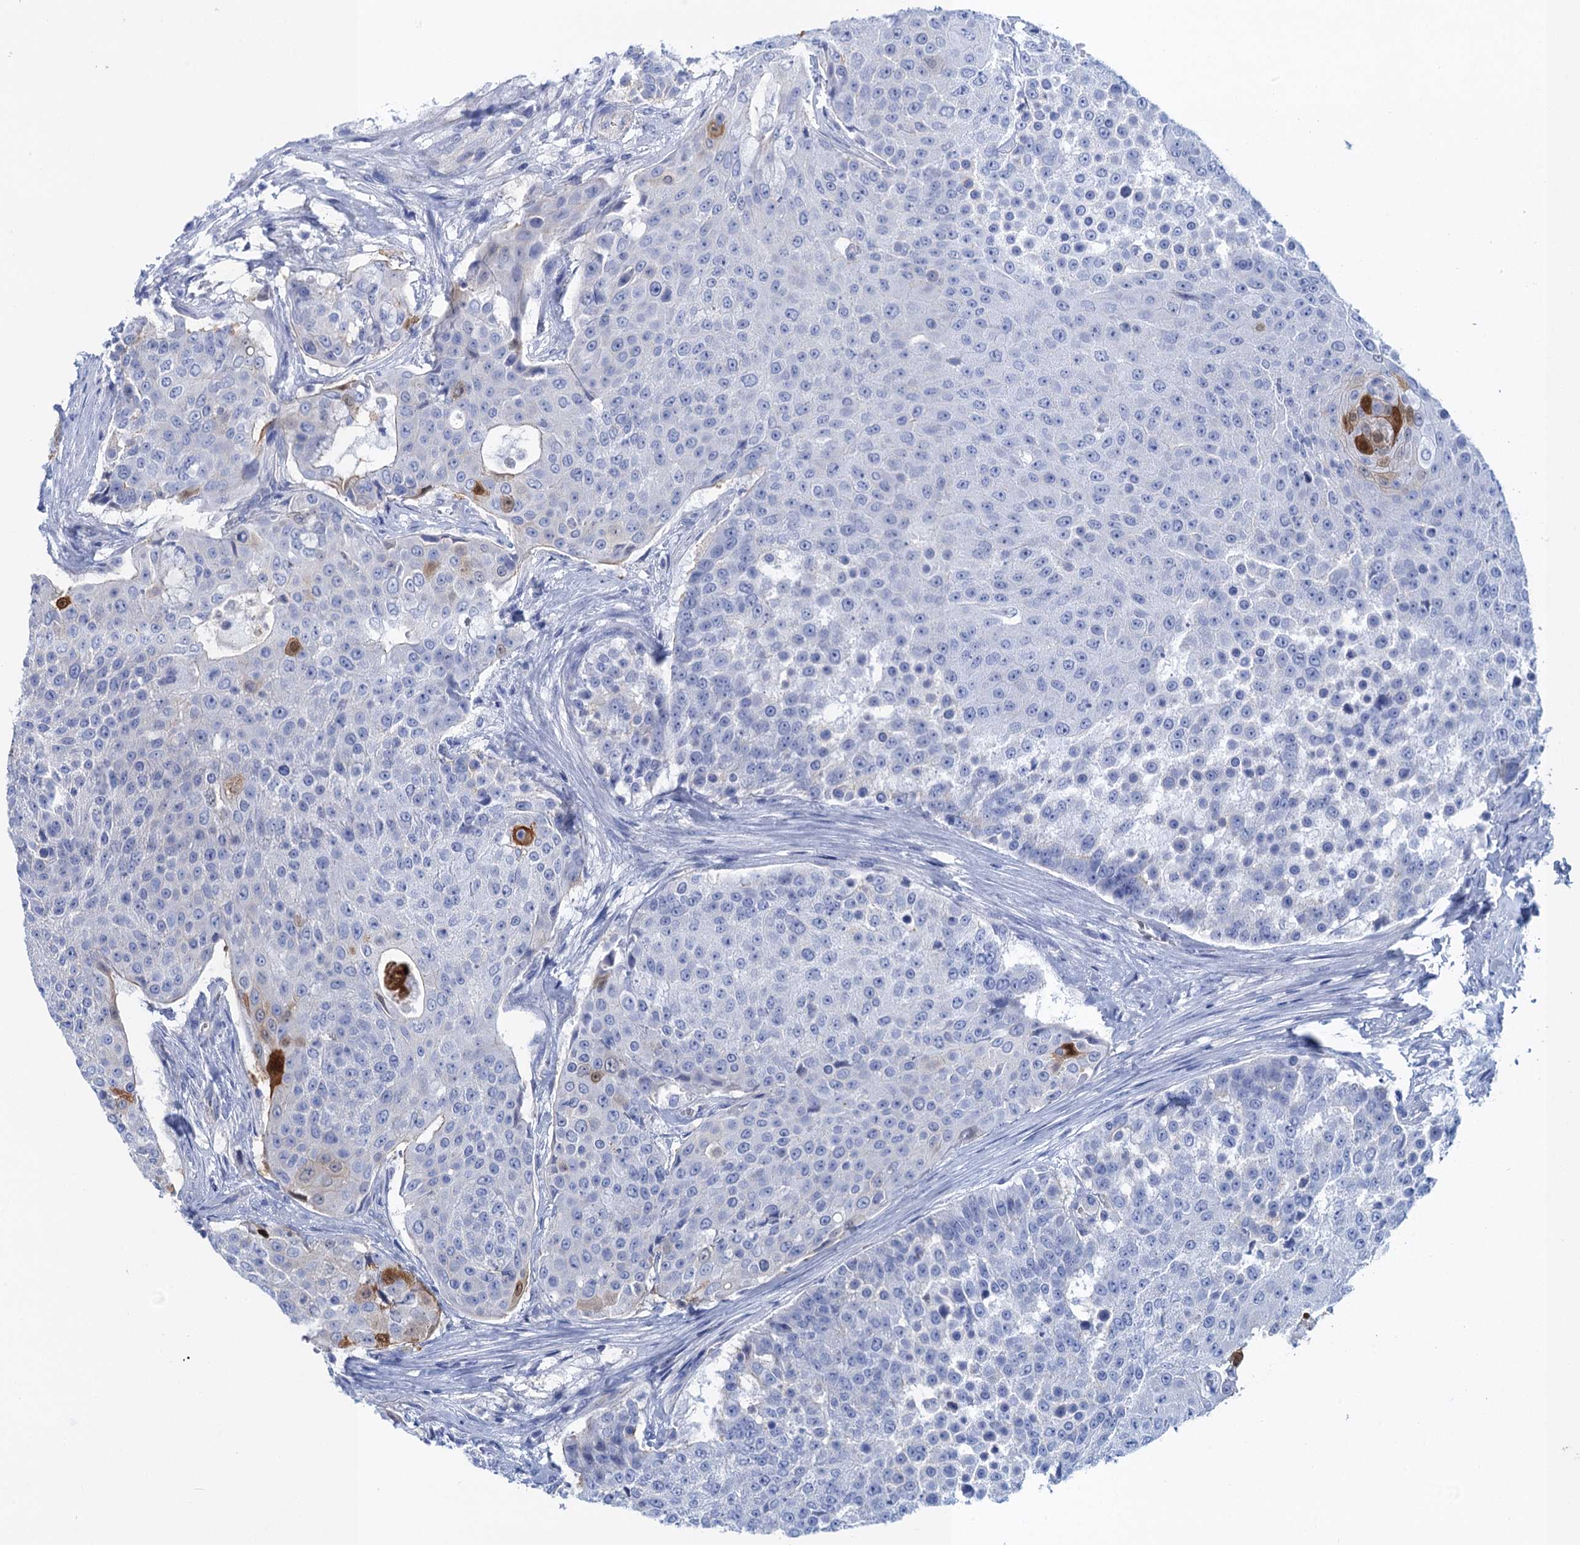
{"staining": {"intensity": "moderate", "quantity": "<25%", "location": "cytoplasmic/membranous,nuclear"}, "tissue": "urothelial cancer", "cell_type": "Tumor cells", "image_type": "cancer", "snomed": [{"axis": "morphology", "description": "Urothelial carcinoma, High grade"}, {"axis": "topography", "description": "Urinary bladder"}], "caption": "The histopathology image reveals a brown stain indicating the presence of a protein in the cytoplasmic/membranous and nuclear of tumor cells in urothelial cancer.", "gene": "CALML5", "patient": {"sex": "female", "age": 63}}